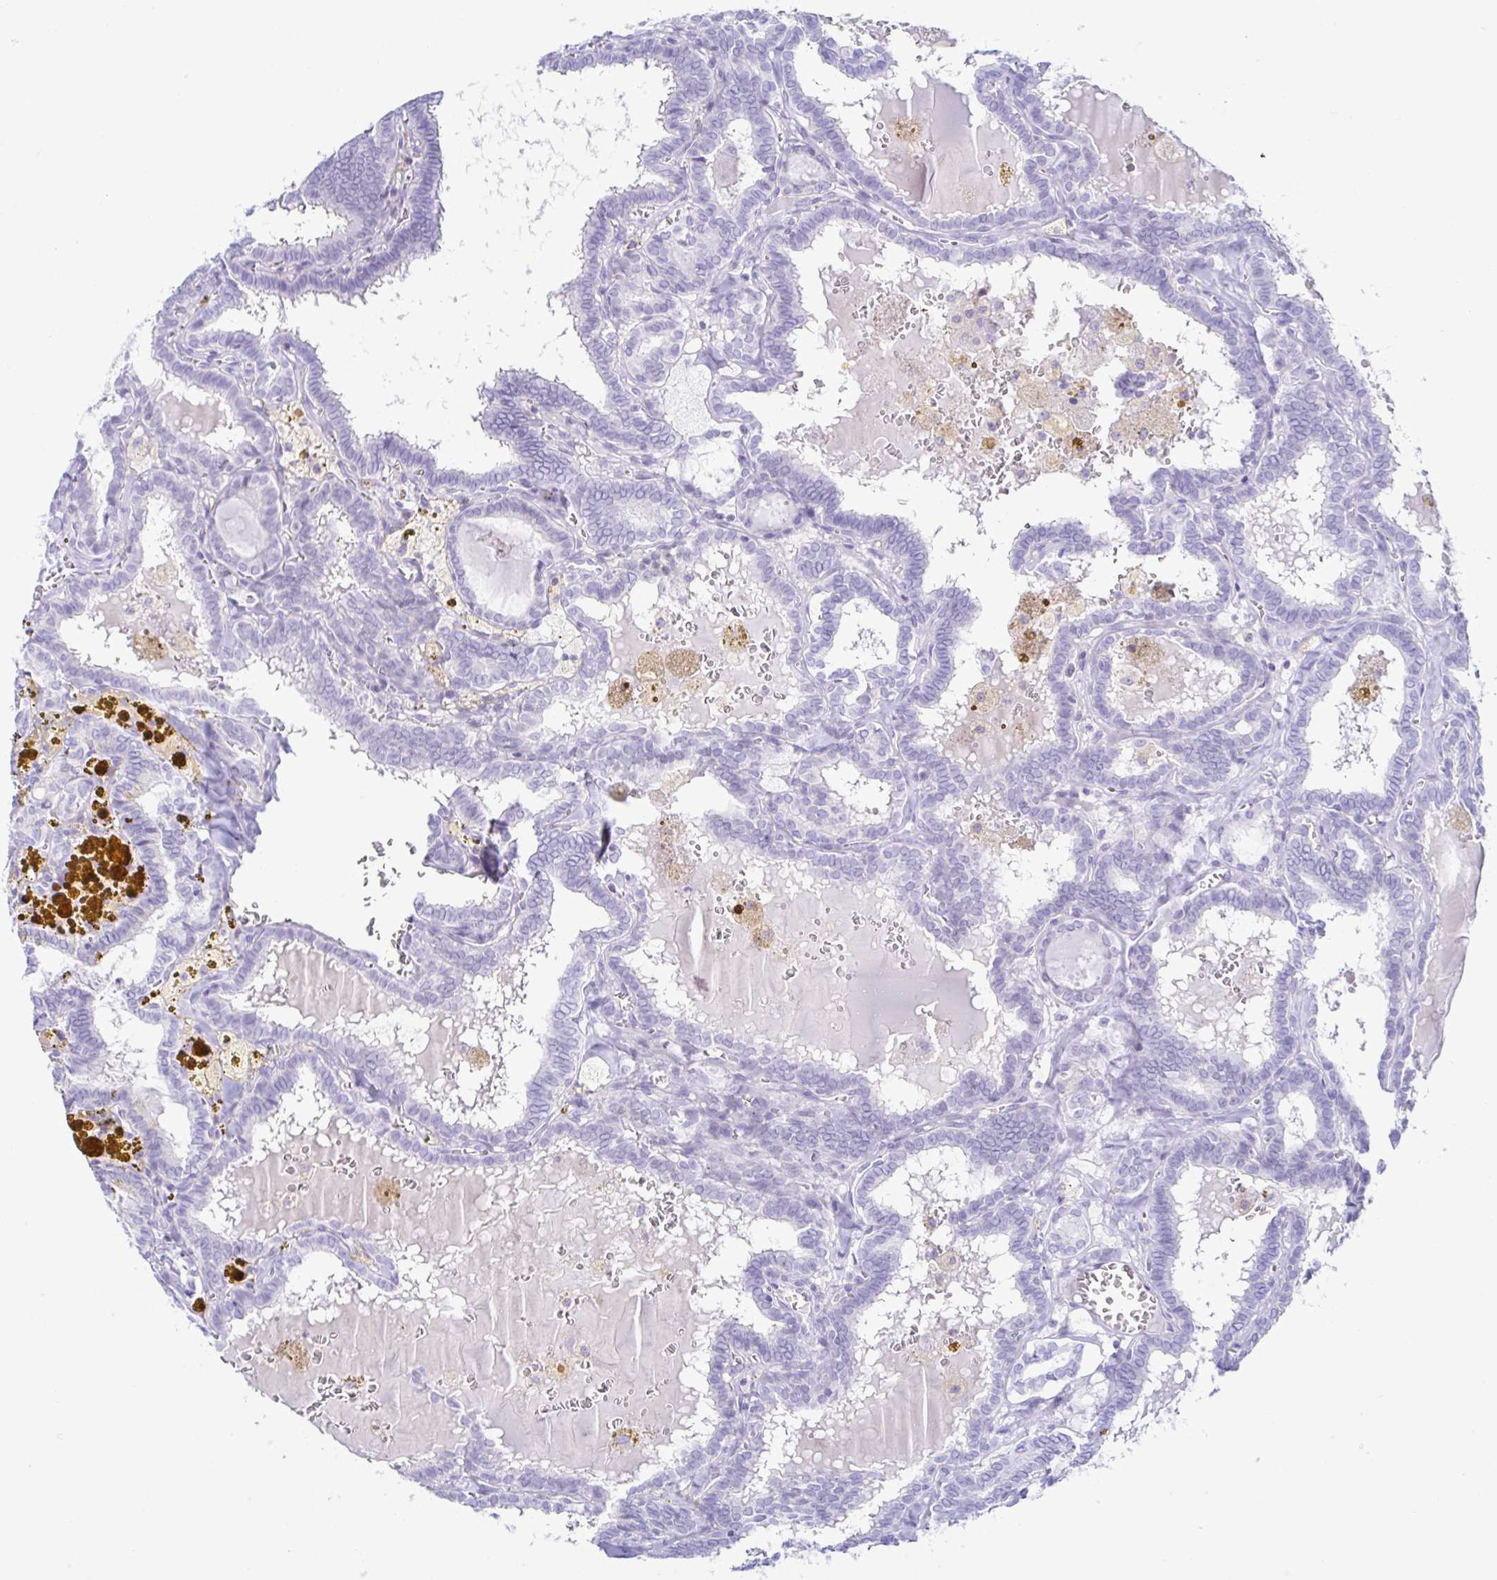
{"staining": {"intensity": "negative", "quantity": "none", "location": "none"}, "tissue": "thyroid cancer", "cell_type": "Tumor cells", "image_type": "cancer", "snomed": [{"axis": "morphology", "description": "Papillary adenocarcinoma, NOS"}, {"axis": "topography", "description": "Thyroid gland"}], "caption": "There is no significant staining in tumor cells of thyroid papillary adenocarcinoma.", "gene": "BEST1", "patient": {"sex": "female", "age": 39}}